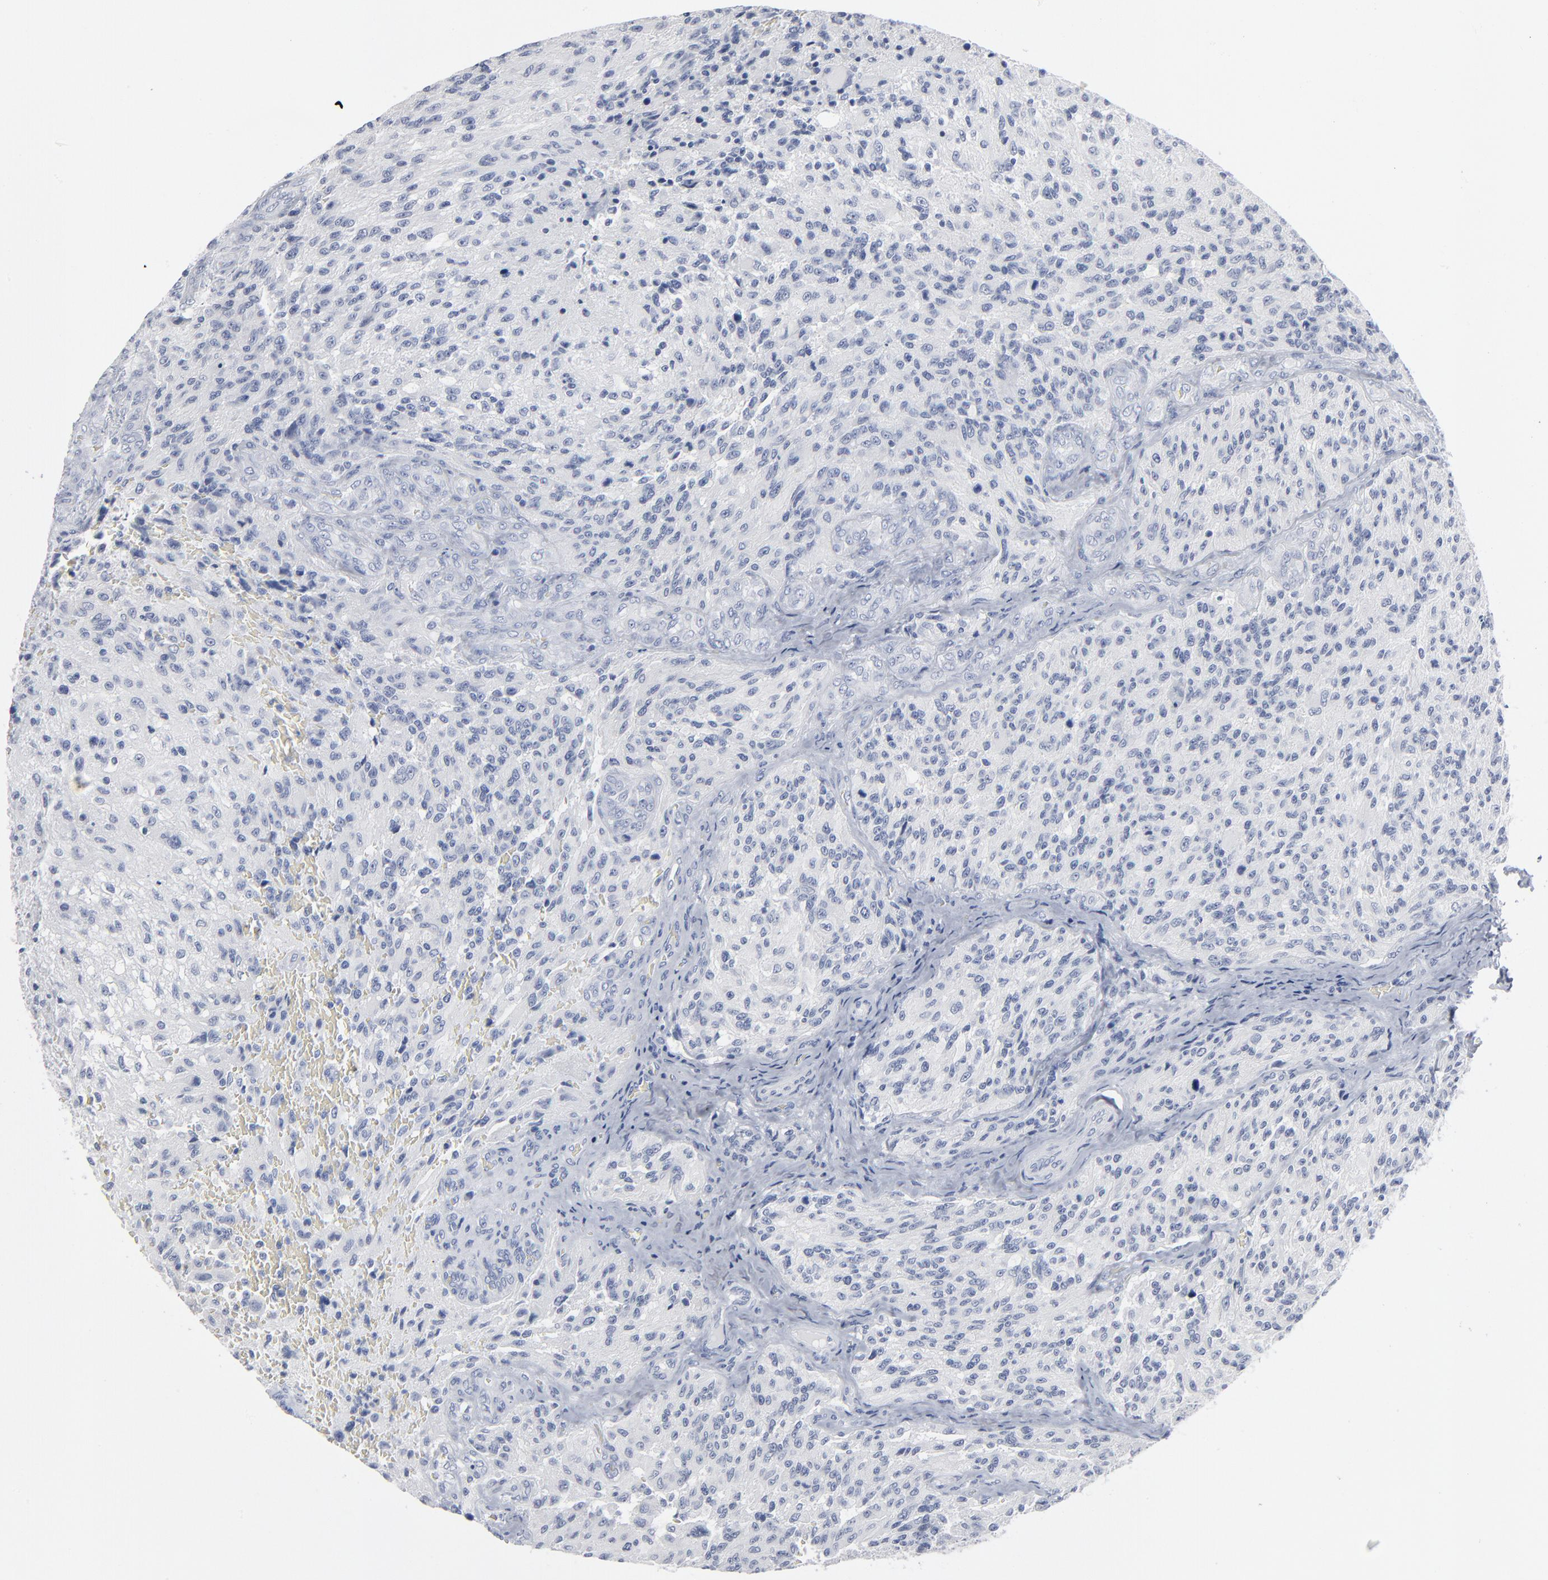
{"staining": {"intensity": "negative", "quantity": "none", "location": "none"}, "tissue": "glioma", "cell_type": "Tumor cells", "image_type": "cancer", "snomed": [{"axis": "morphology", "description": "Normal tissue, NOS"}, {"axis": "morphology", "description": "Glioma, malignant, High grade"}, {"axis": "topography", "description": "Cerebral cortex"}], "caption": "Immunohistochemistry (IHC) image of glioma stained for a protein (brown), which shows no expression in tumor cells.", "gene": "PAGE1", "patient": {"sex": "male", "age": 56}}